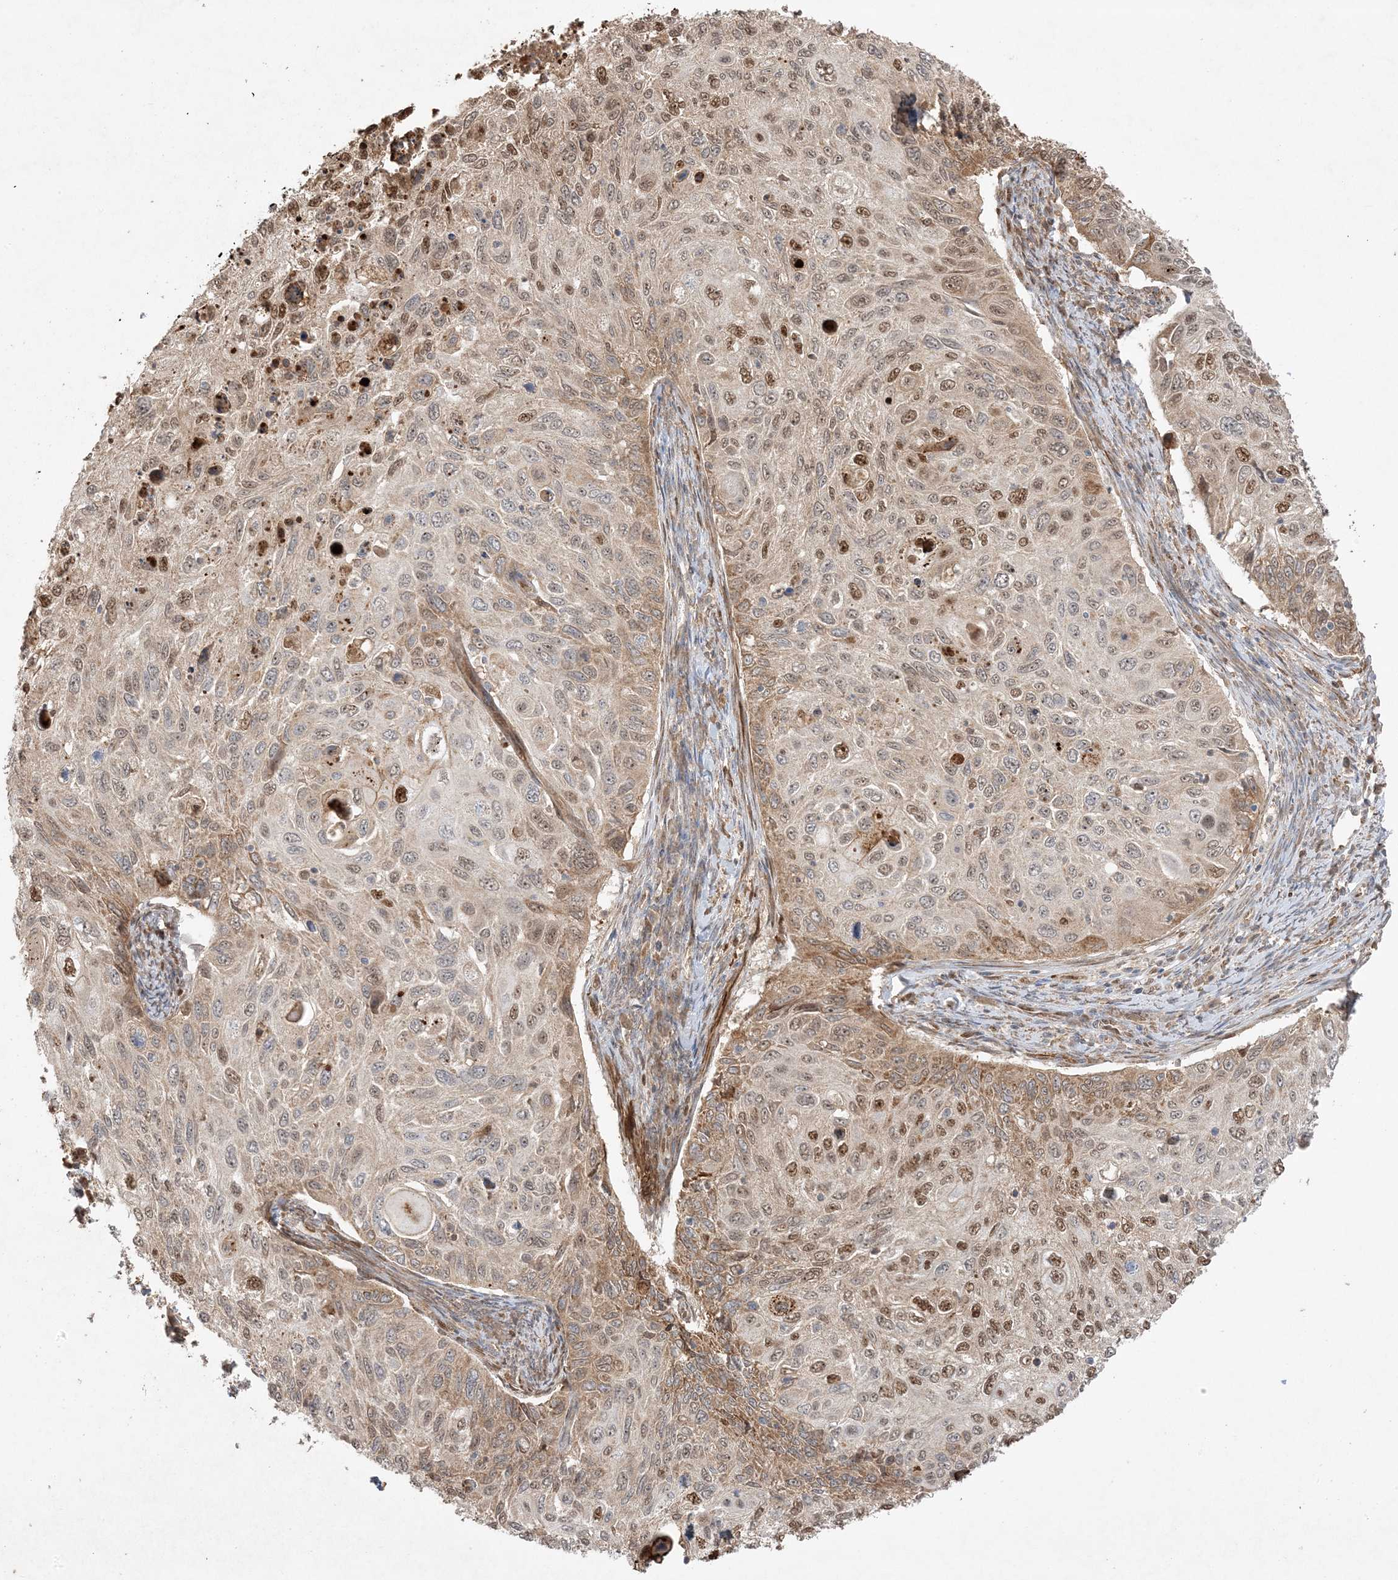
{"staining": {"intensity": "moderate", "quantity": "25%-75%", "location": "cytoplasmic/membranous,nuclear"}, "tissue": "cervical cancer", "cell_type": "Tumor cells", "image_type": "cancer", "snomed": [{"axis": "morphology", "description": "Squamous cell carcinoma, NOS"}, {"axis": "topography", "description": "Cervix"}], "caption": "Immunohistochemistry histopathology image of human cervical squamous cell carcinoma stained for a protein (brown), which demonstrates medium levels of moderate cytoplasmic/membranous and nuclear expression in about 25%-75% of tumor cells.", "gene": "ZBTB41", "patient": {"sex": "female", "age": 70}}